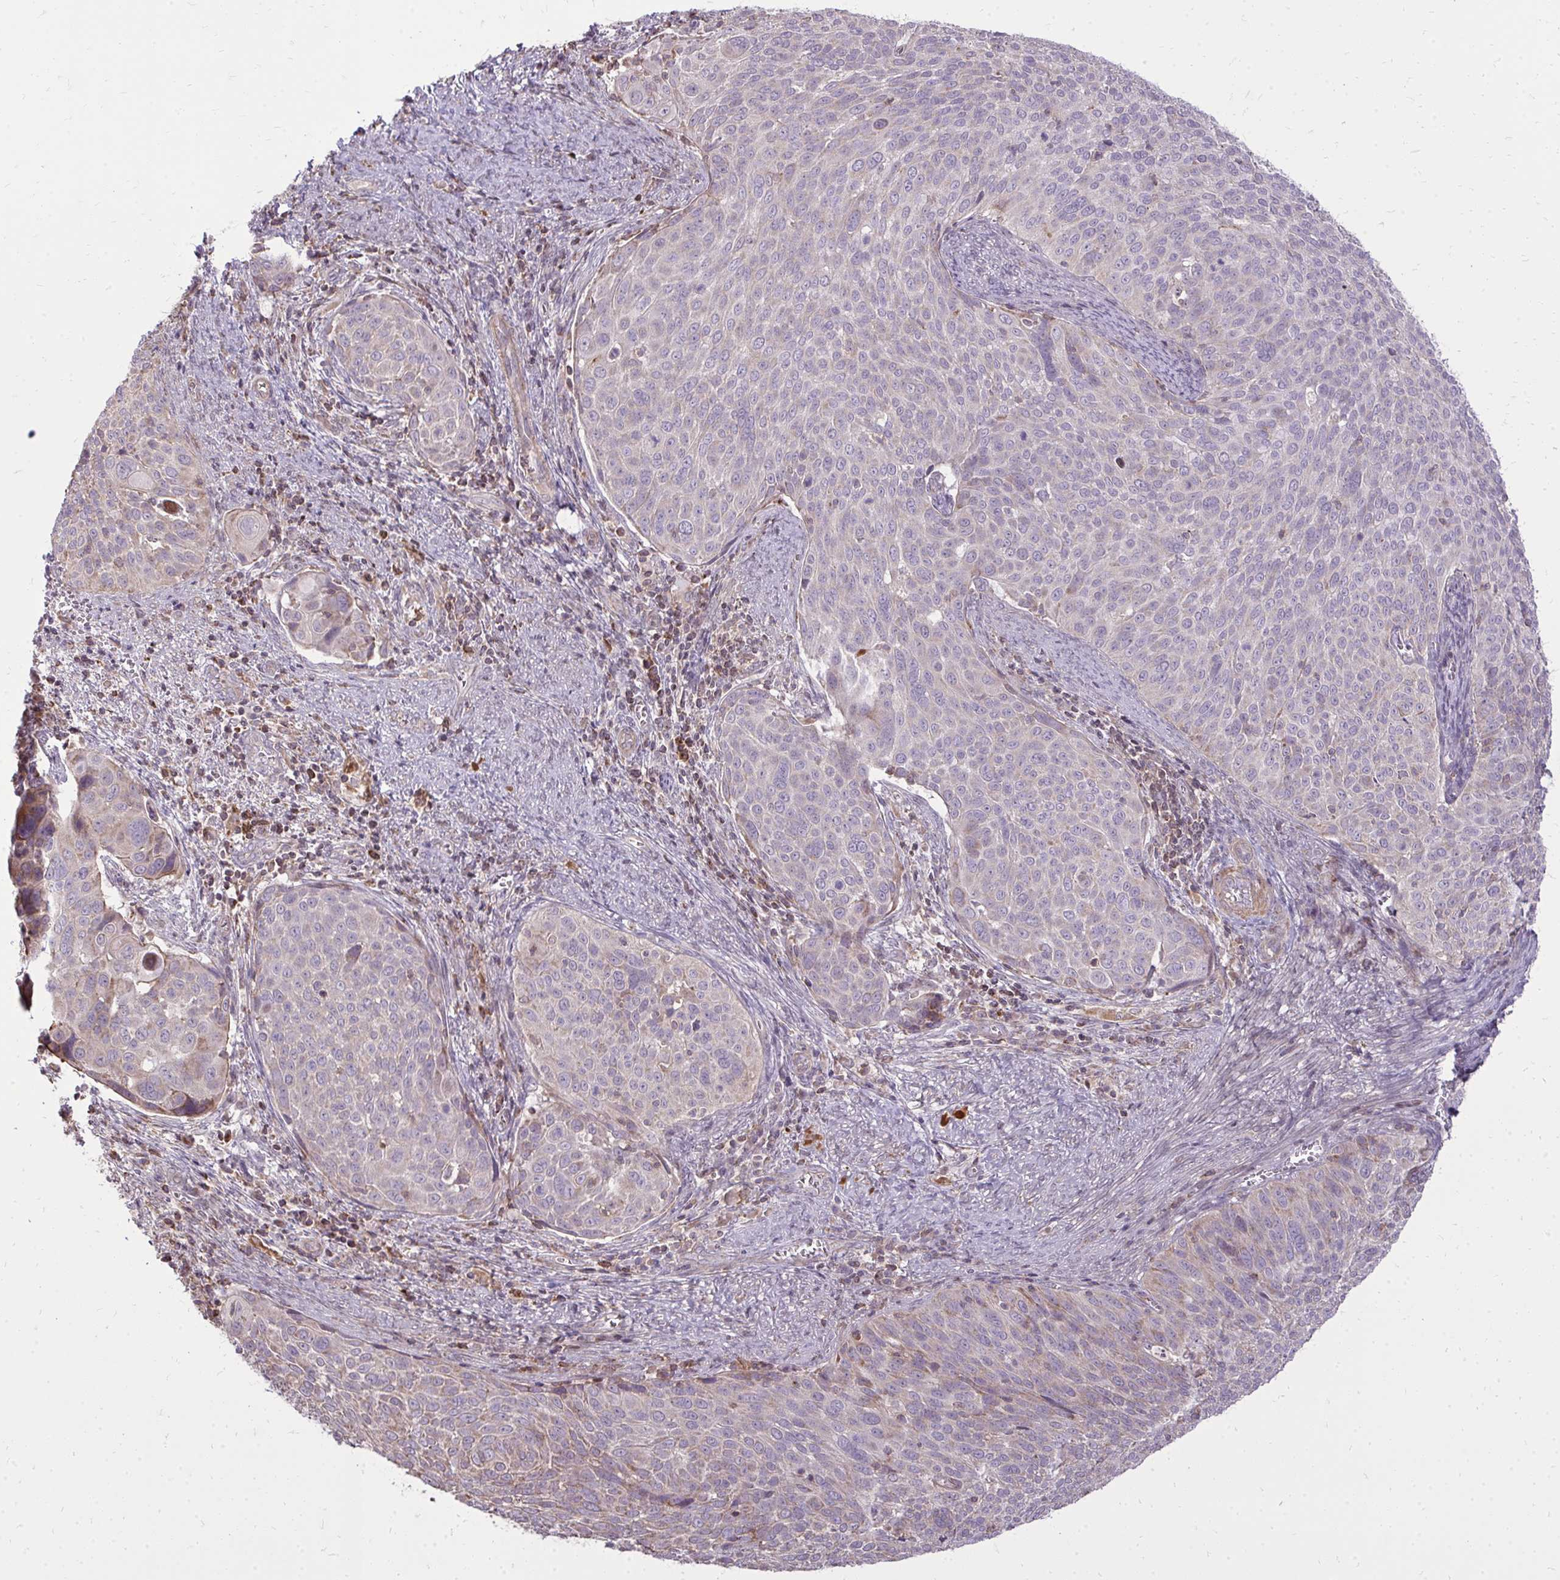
{"staining": {"intensity": "negative", "quantity": "none", "location": "none"}, "tissue": "cervical cancer", "cell_type": "Tumor cells", "image_type": "cancer", "snomed": [{"axis": "morphology", "description": "Squamous cell carcinoma, NOS"}, {"axis": "topography", "description": "Cervix"}], "caption": "Immunohistochemistry histopathology image of neoplastic tissue: human squamous cell carcinoma (cervical) stained with DAB (3,3'-diaminobenzidine) demonstrates no significant protein staining in tumor cells.", "gene": "SLC7A5", "patient": {"sex": "female", "age": 39}}